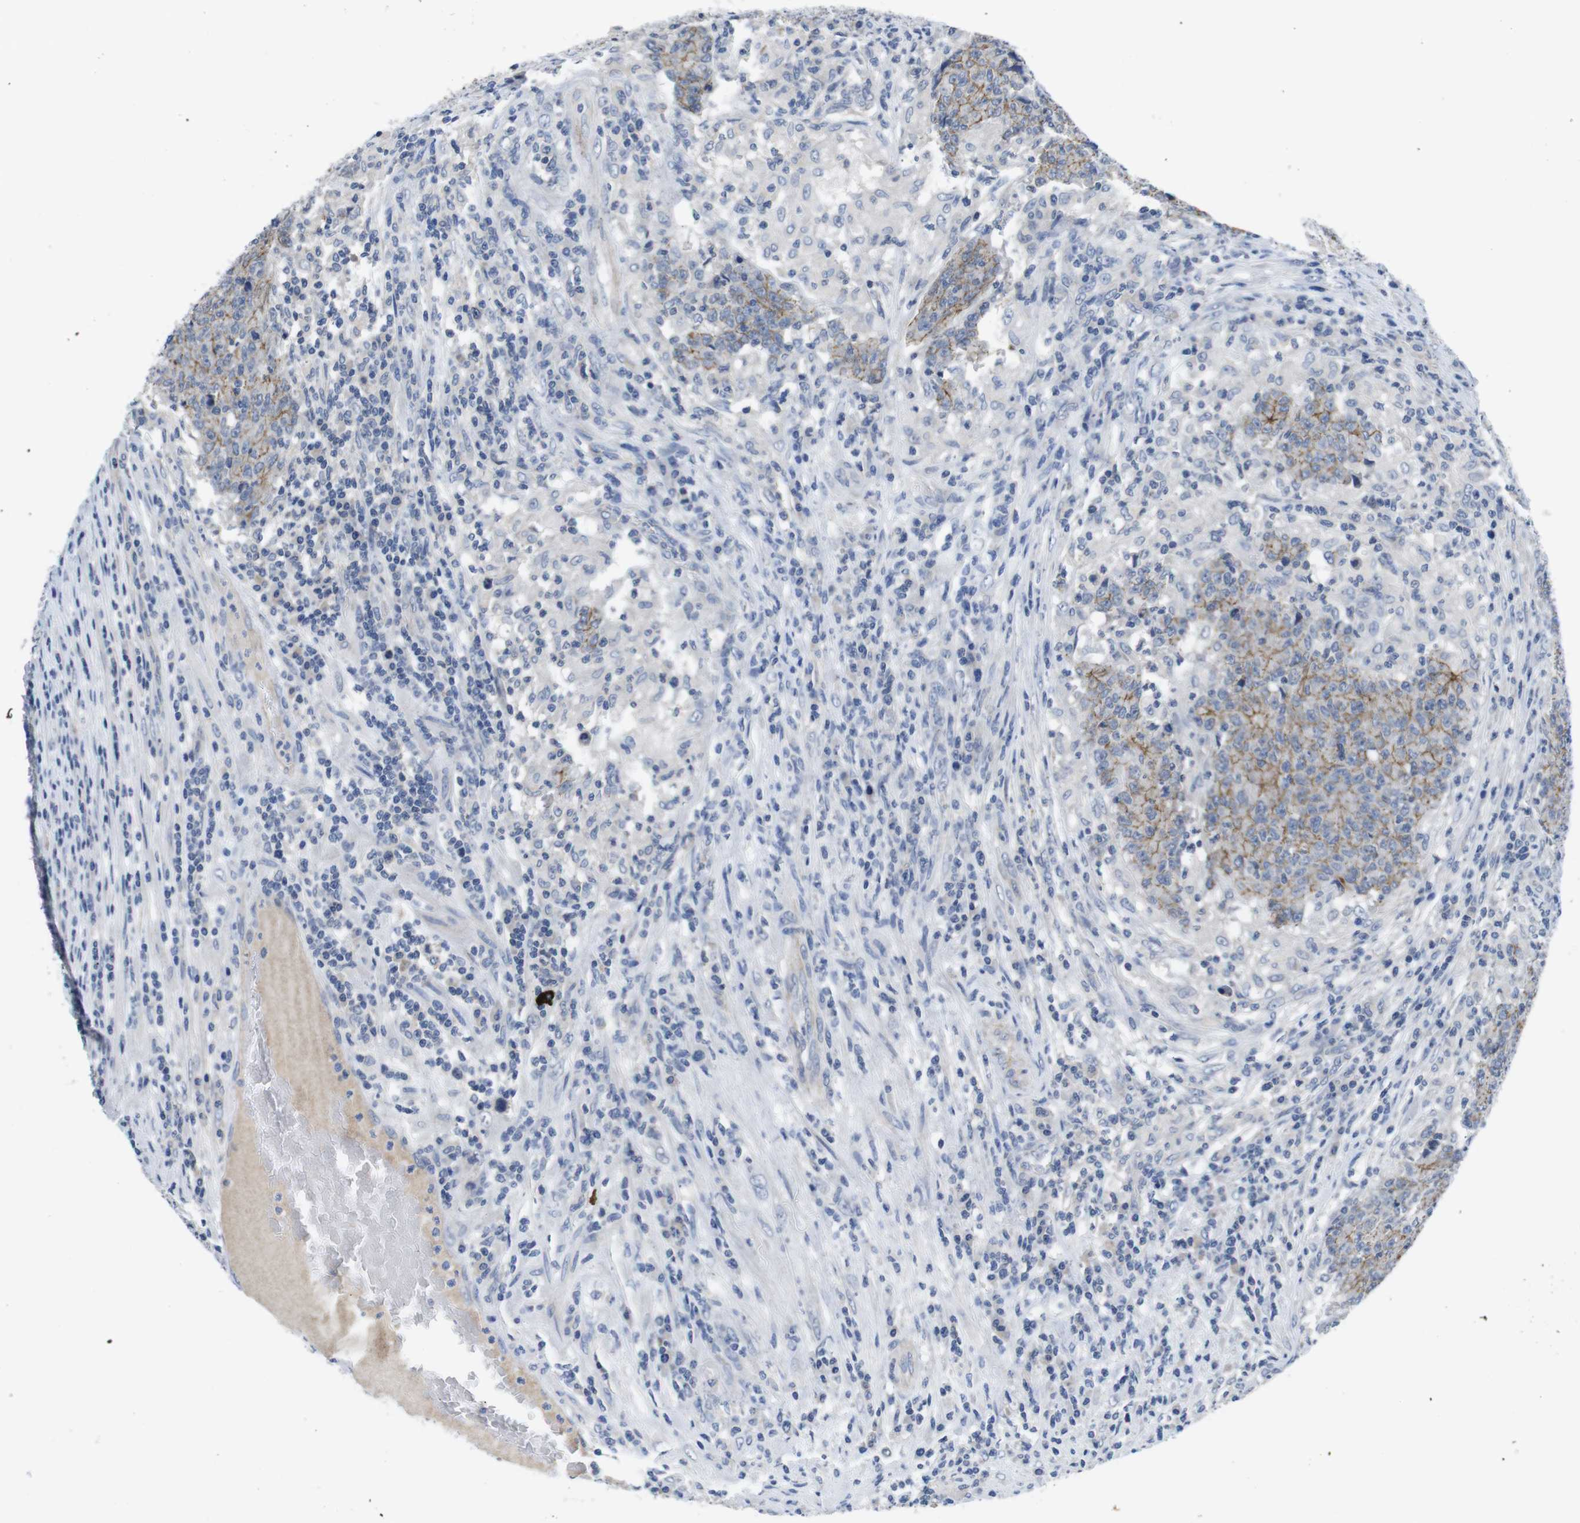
{"staining": {"intensity": "moderate", "quantity": "25%-75%", "location": "cytoplasmic/membranous"}, "tissue": "colorectal cancer", "cell_type": "Tumor cells", "image_type": "cancer", "snomed": [{"axis": "morphology", "description": "Normal tissue, NOS"}, {"axis": "morphology", "description": "Adenocarcinoma, NOS"}, {"axis": "topography", "description": "Colon"}], "caption": "The micrograph displays immunohistochemical staining of colorectal cancer. There is moderate cytoplasmic/membranous expression is present in approximately 25%-75% of tumor cells. The staining is performed using DAB brown chromogen to label protein expression. The nuclei are counter-stained blue using hematoxylin.", "gene": "SCRIB", "patient": {"sex": "female", "age": 75}}